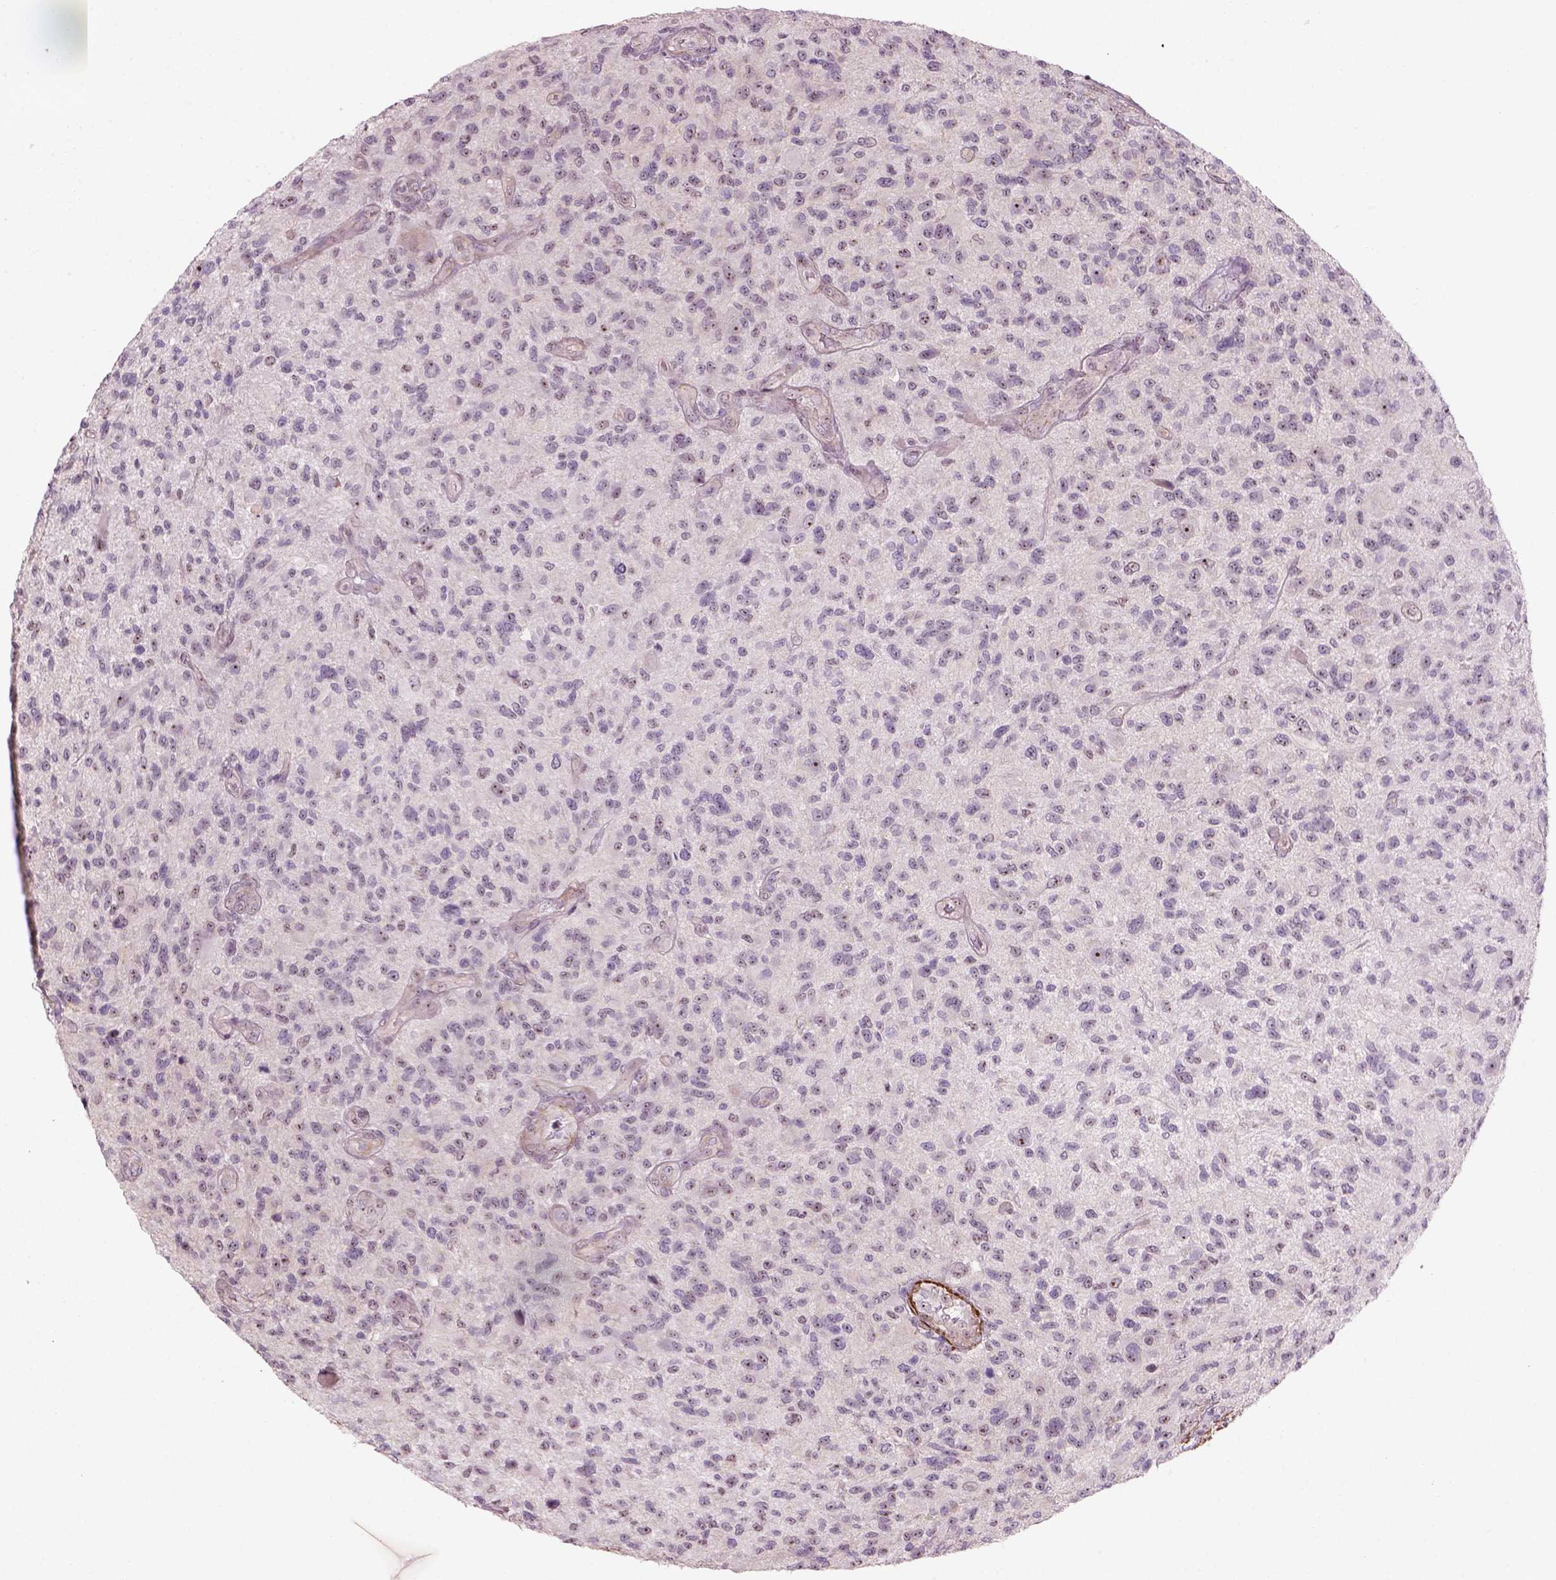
{"staining": {"intensity": "moderate", "quantity": ">75%", "location": "nuclear"}, "tissue": "glioma", "cell_type": "Tumor cells", "image_type": "cancer", "snomed": [{"axis": "morphology", "description": "Glioma, malignant, High grade"}, {"axis": "topography", "description": "Brain"}], "caption": "High-magnification brightfield microscopy of glioma stained with DAB (3,3'-diaminobenzidine) (brown) and counterstained with hematoxylin (blue). tumor cells exhibit moderate nuclear positivity is present in approximately>75% of cells.", "gene": "RRS1", "patient": {"sex": "male", "age": 47}}